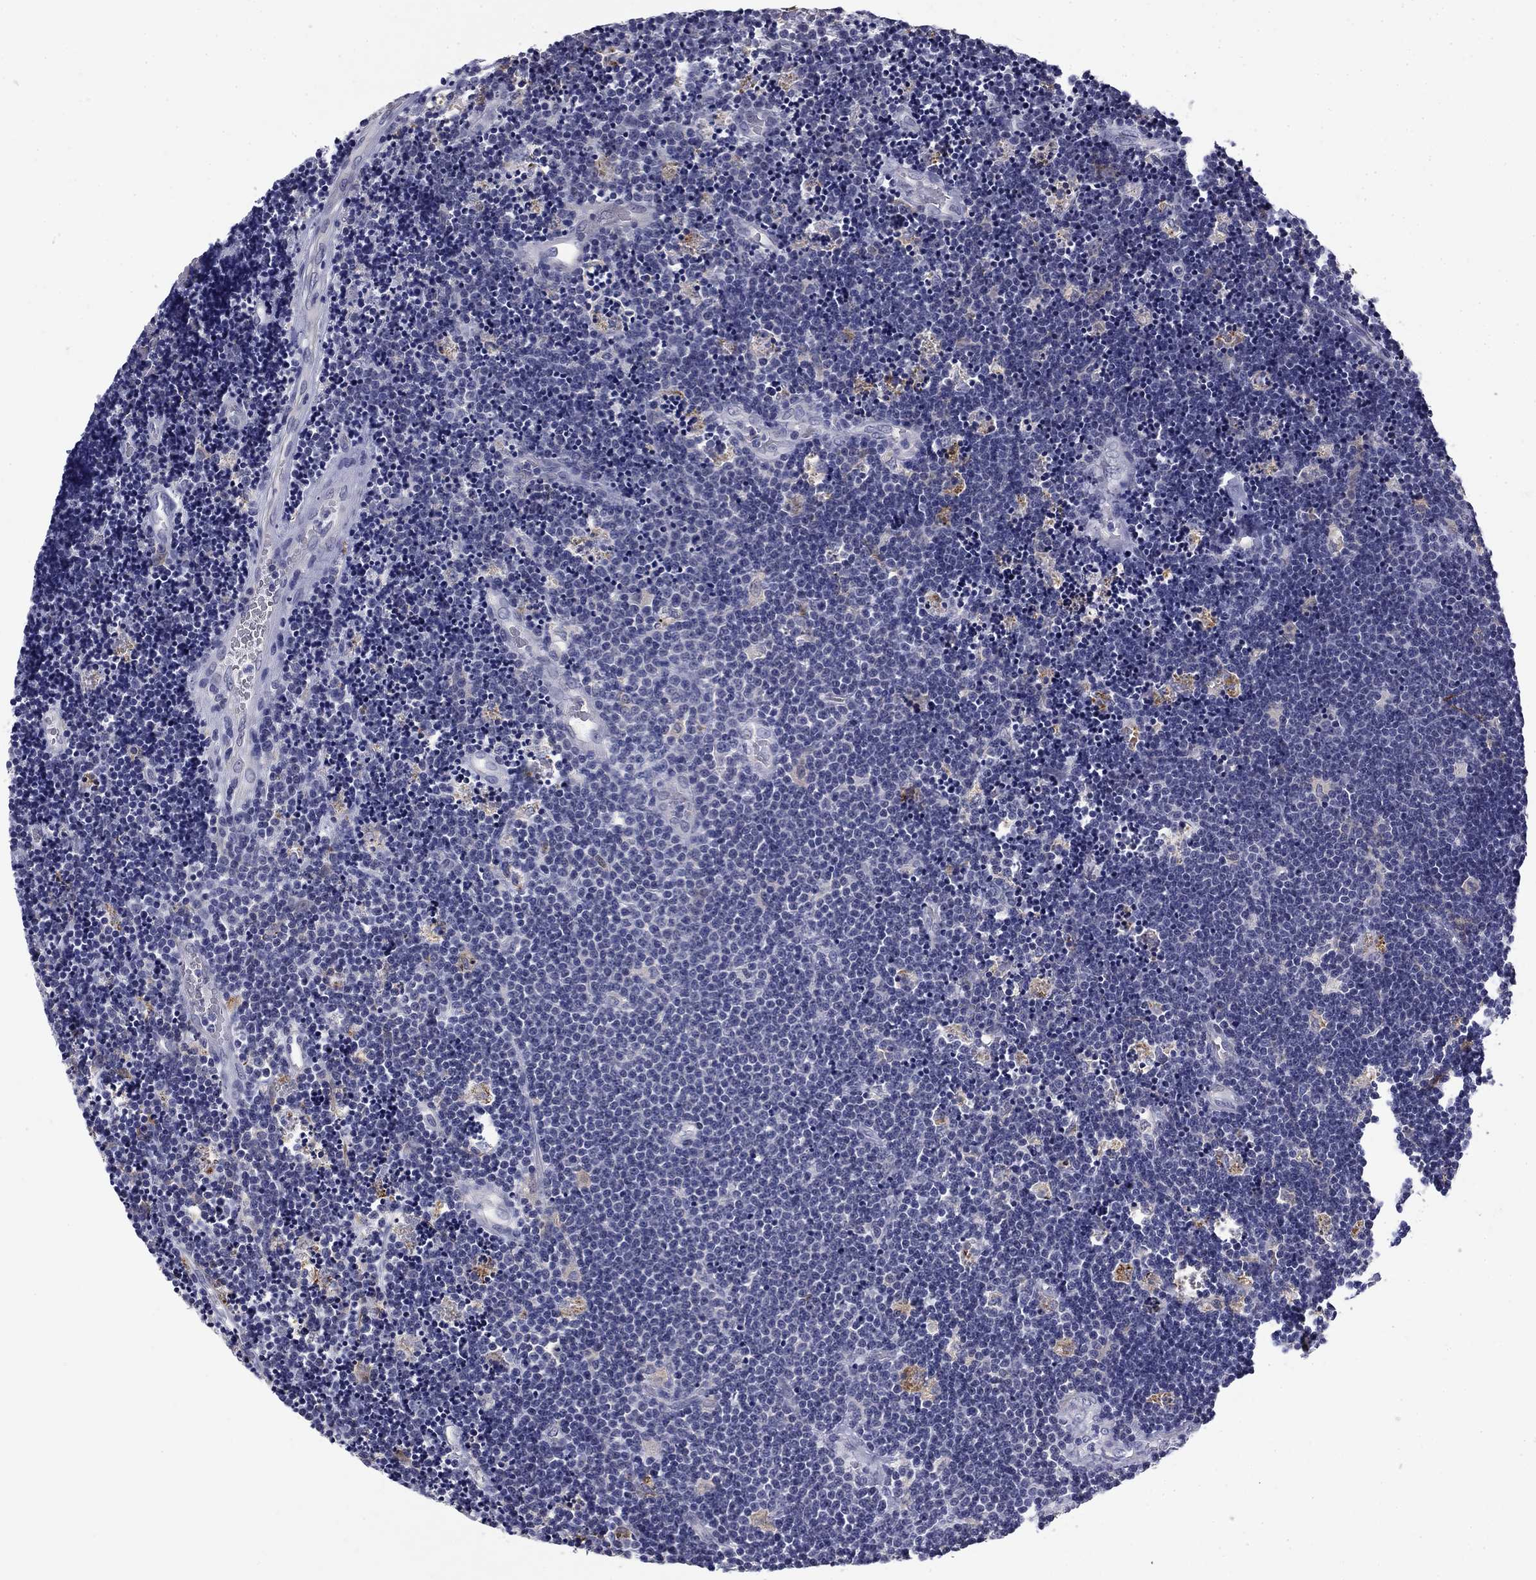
{"staining": {"intensity": "negative", "quantity": "none", "location": "none"}, "tissue": "lymphoma", "cell_type": "Tumor cells", "image_type": "cancer", "snomed": [{"axis": "morphology", "description": "Malignant lymphoma, non-Hodgkin's type, Low grade"}, {"axis": "topography", "description": "Brain"}], "caption": "Lymphoma was stained to show a protein in brown. There is no significant staining in tumor cells. The staining is performed using DAB (3,3'-diaminobenzidine) brown chromogen with nuclei counter-stained in using hematoxylin.", "gene": "BCL2L14", "patient": {"sex": "female", "age": 66}}